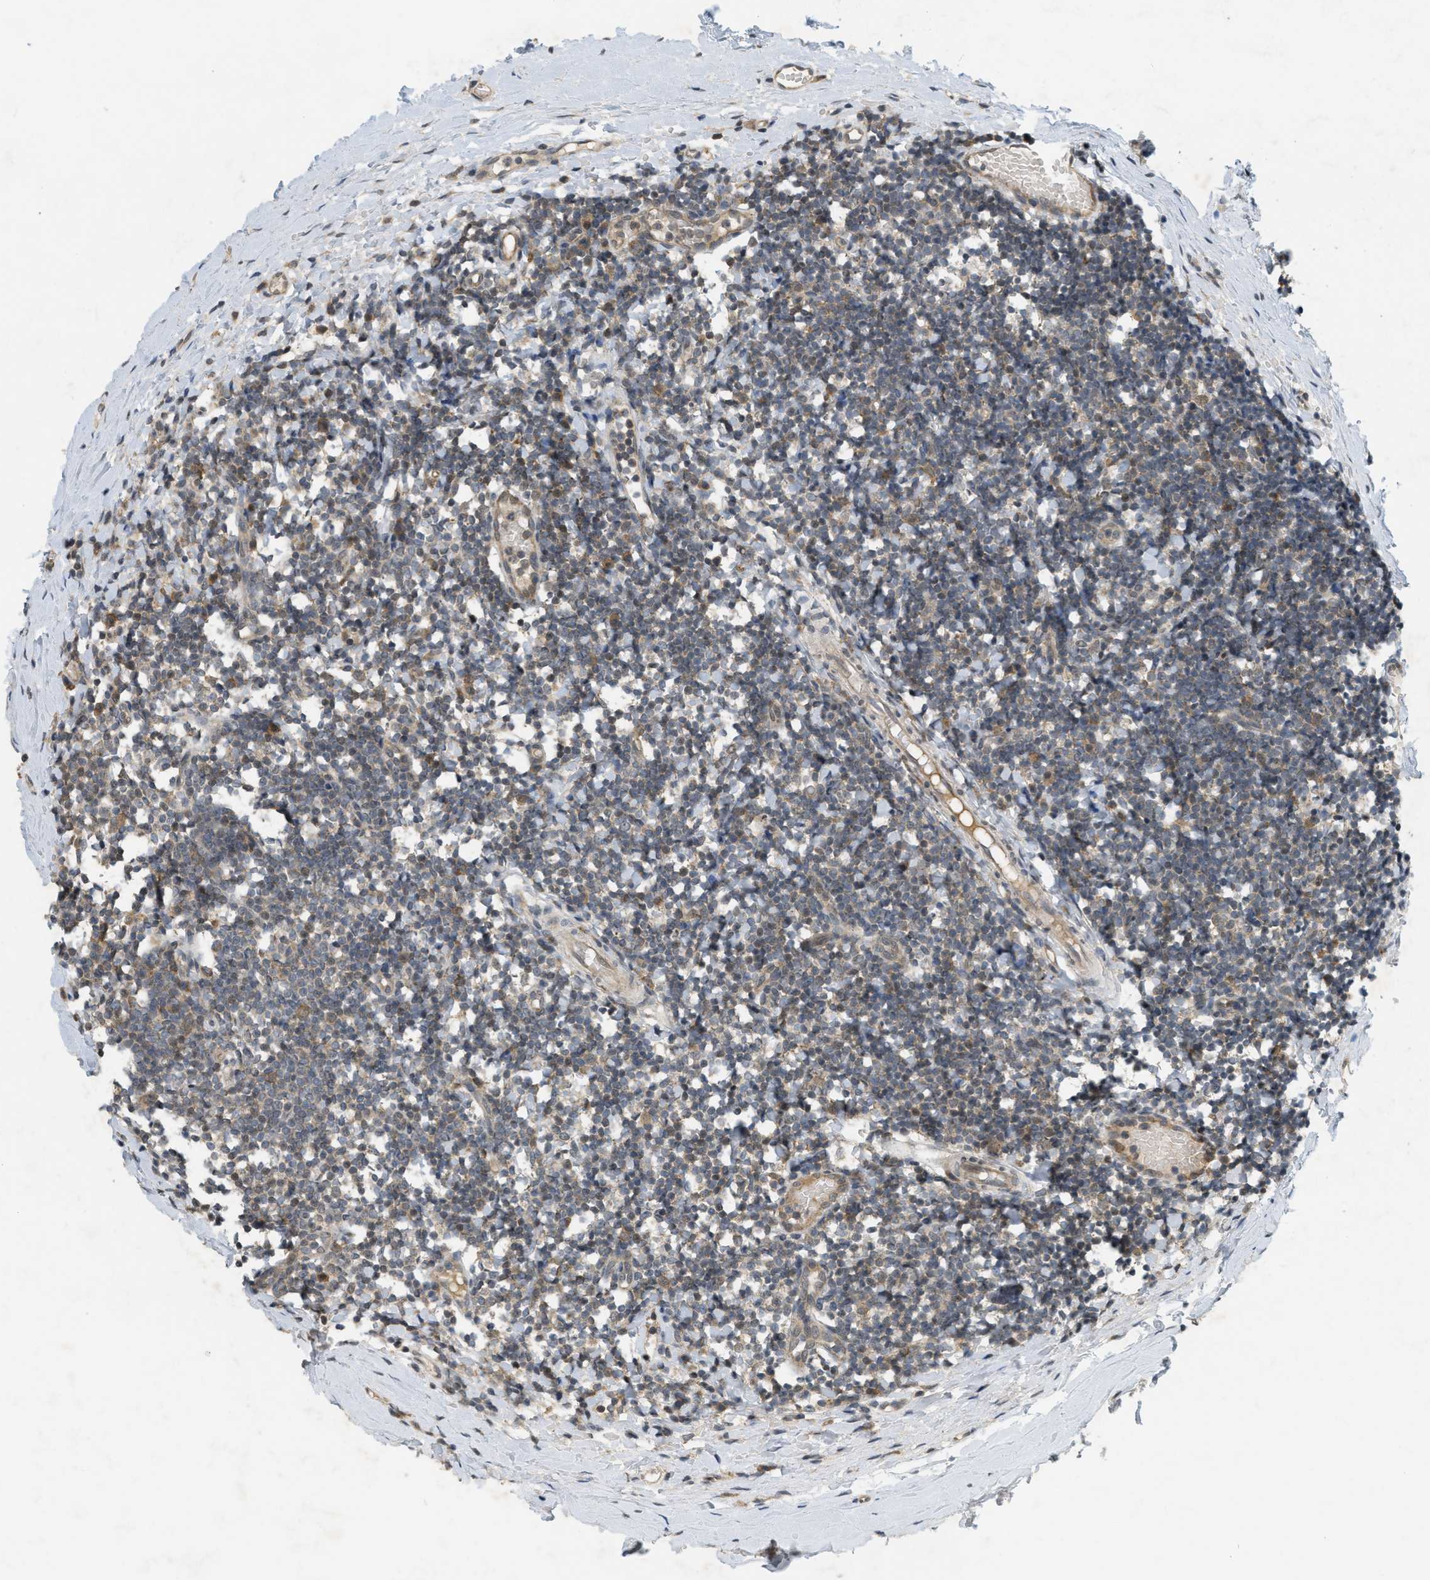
{"staining": {"intensity": "weak", "quantity": "25%-75%", "location": "cytoplasmic/membranous"}, "tissue": "tonsil", "cell_type": "Germinal center cells", "image_type": "normal", "snomed": [{"axis": "morphology", "description": "Normal tissue, NOS"}, {"axis": "topography", "description": "Tonsil"}], "caption": "Protein analysis of normal tonsil demonstrates weak cytoplasmic/membranous expression in about 25%-75% of germinal center cells.", "gene": "PRKD1", "patient": {"sex": "female", "age": 19}}